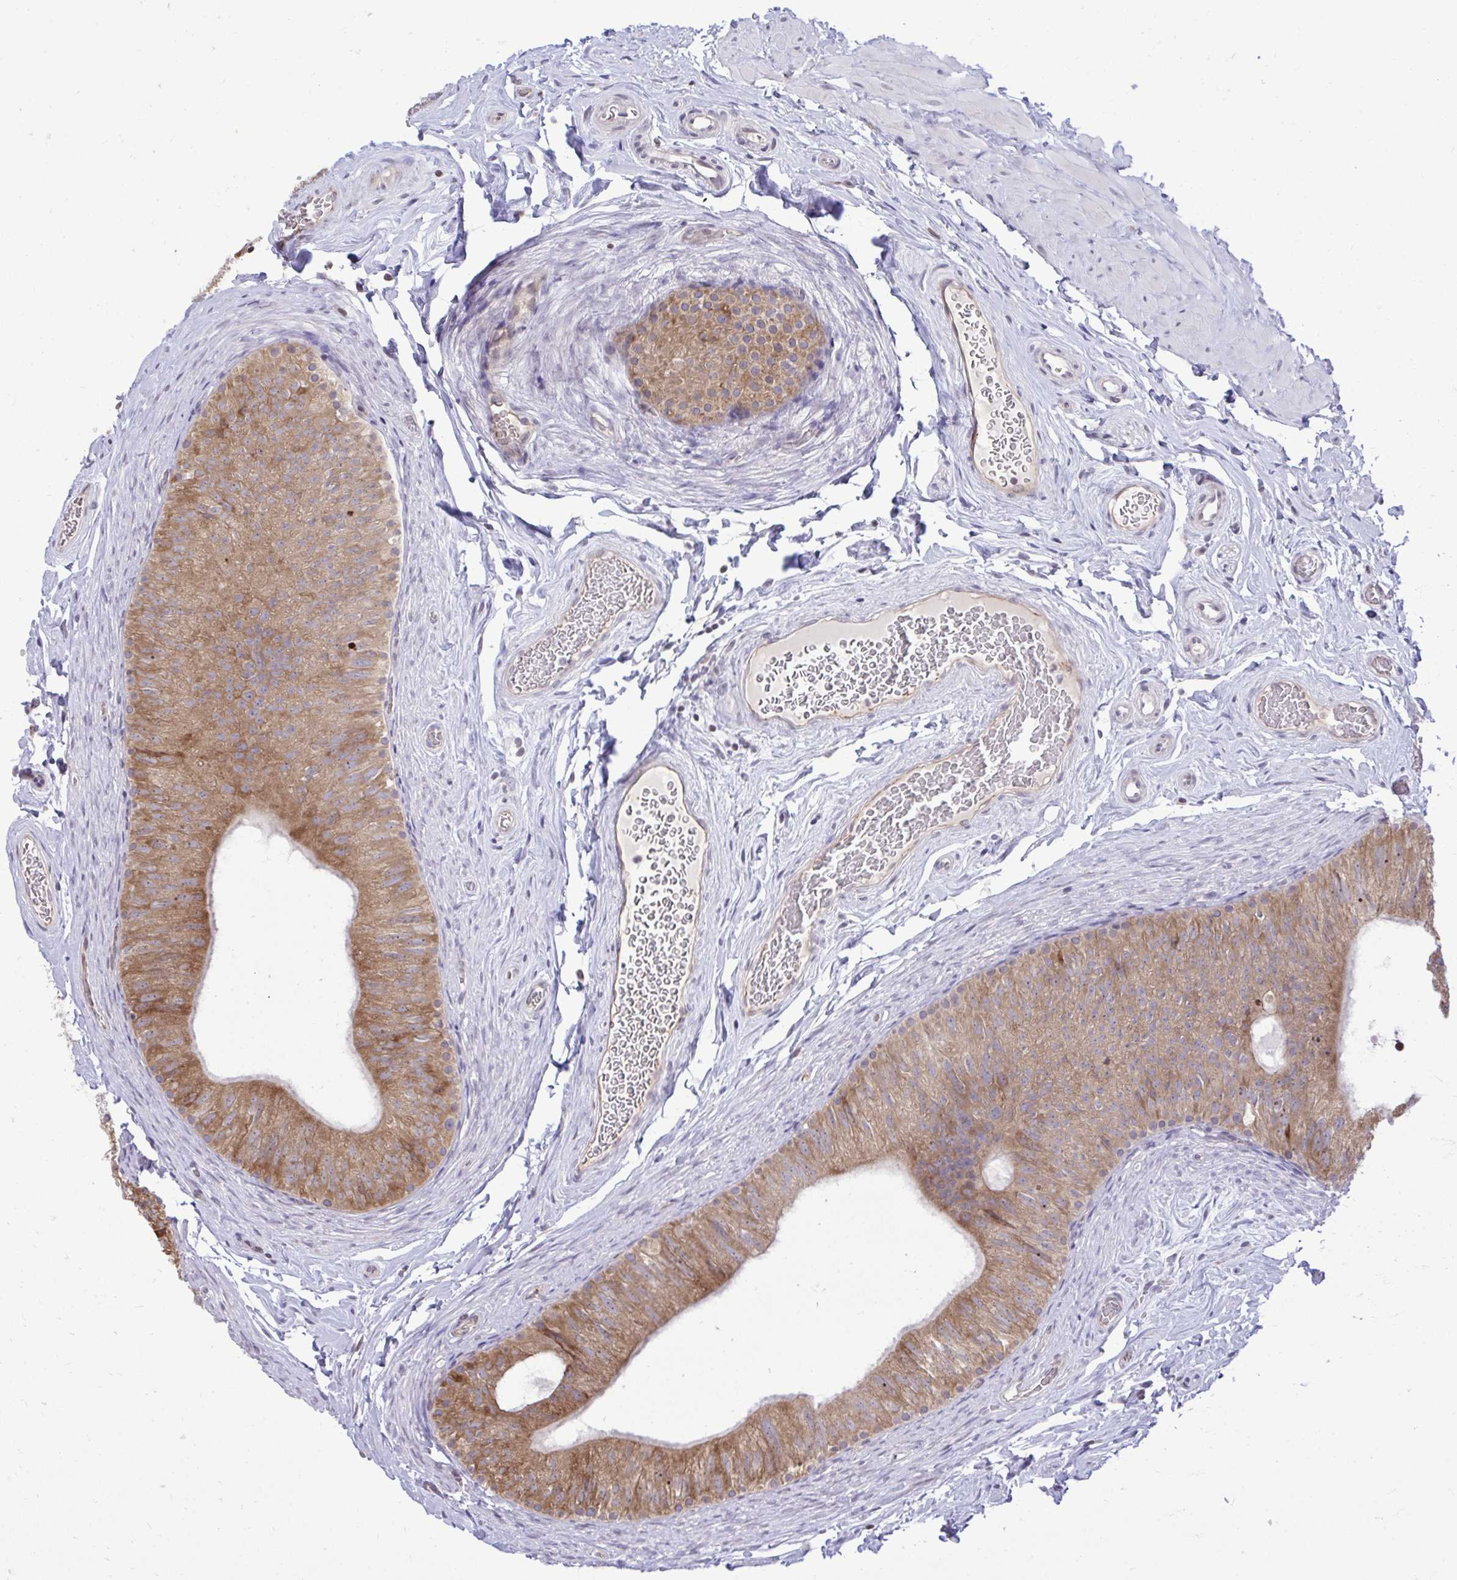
{"staining": {"intensity": "moderate", "quantity": ">75%", "location": "cytoplasmic/membranous"}, "tissue": "epididymis", "cell_type": "Glandular cells", "image_type": "normal", "snomed": [{"axis": "morphology", "description": "Normal tissue, NOS"}, {"axis": "topography", "description": "Epididymis, spermatic cord, NOS"}, {"axis": "topography", "description": "Epididymis"}], "caption": "Unremarkable epididymis was stained to show a protein in brown. There is medium levels of moderate cytoplasmic/membranous positivity in about >75% of glandular cells. Ihc stains the protein of interest in brown and the nuclei are stained blue.", "gene": "METTL9", "patient": {"sex": "male", "age": 31}}